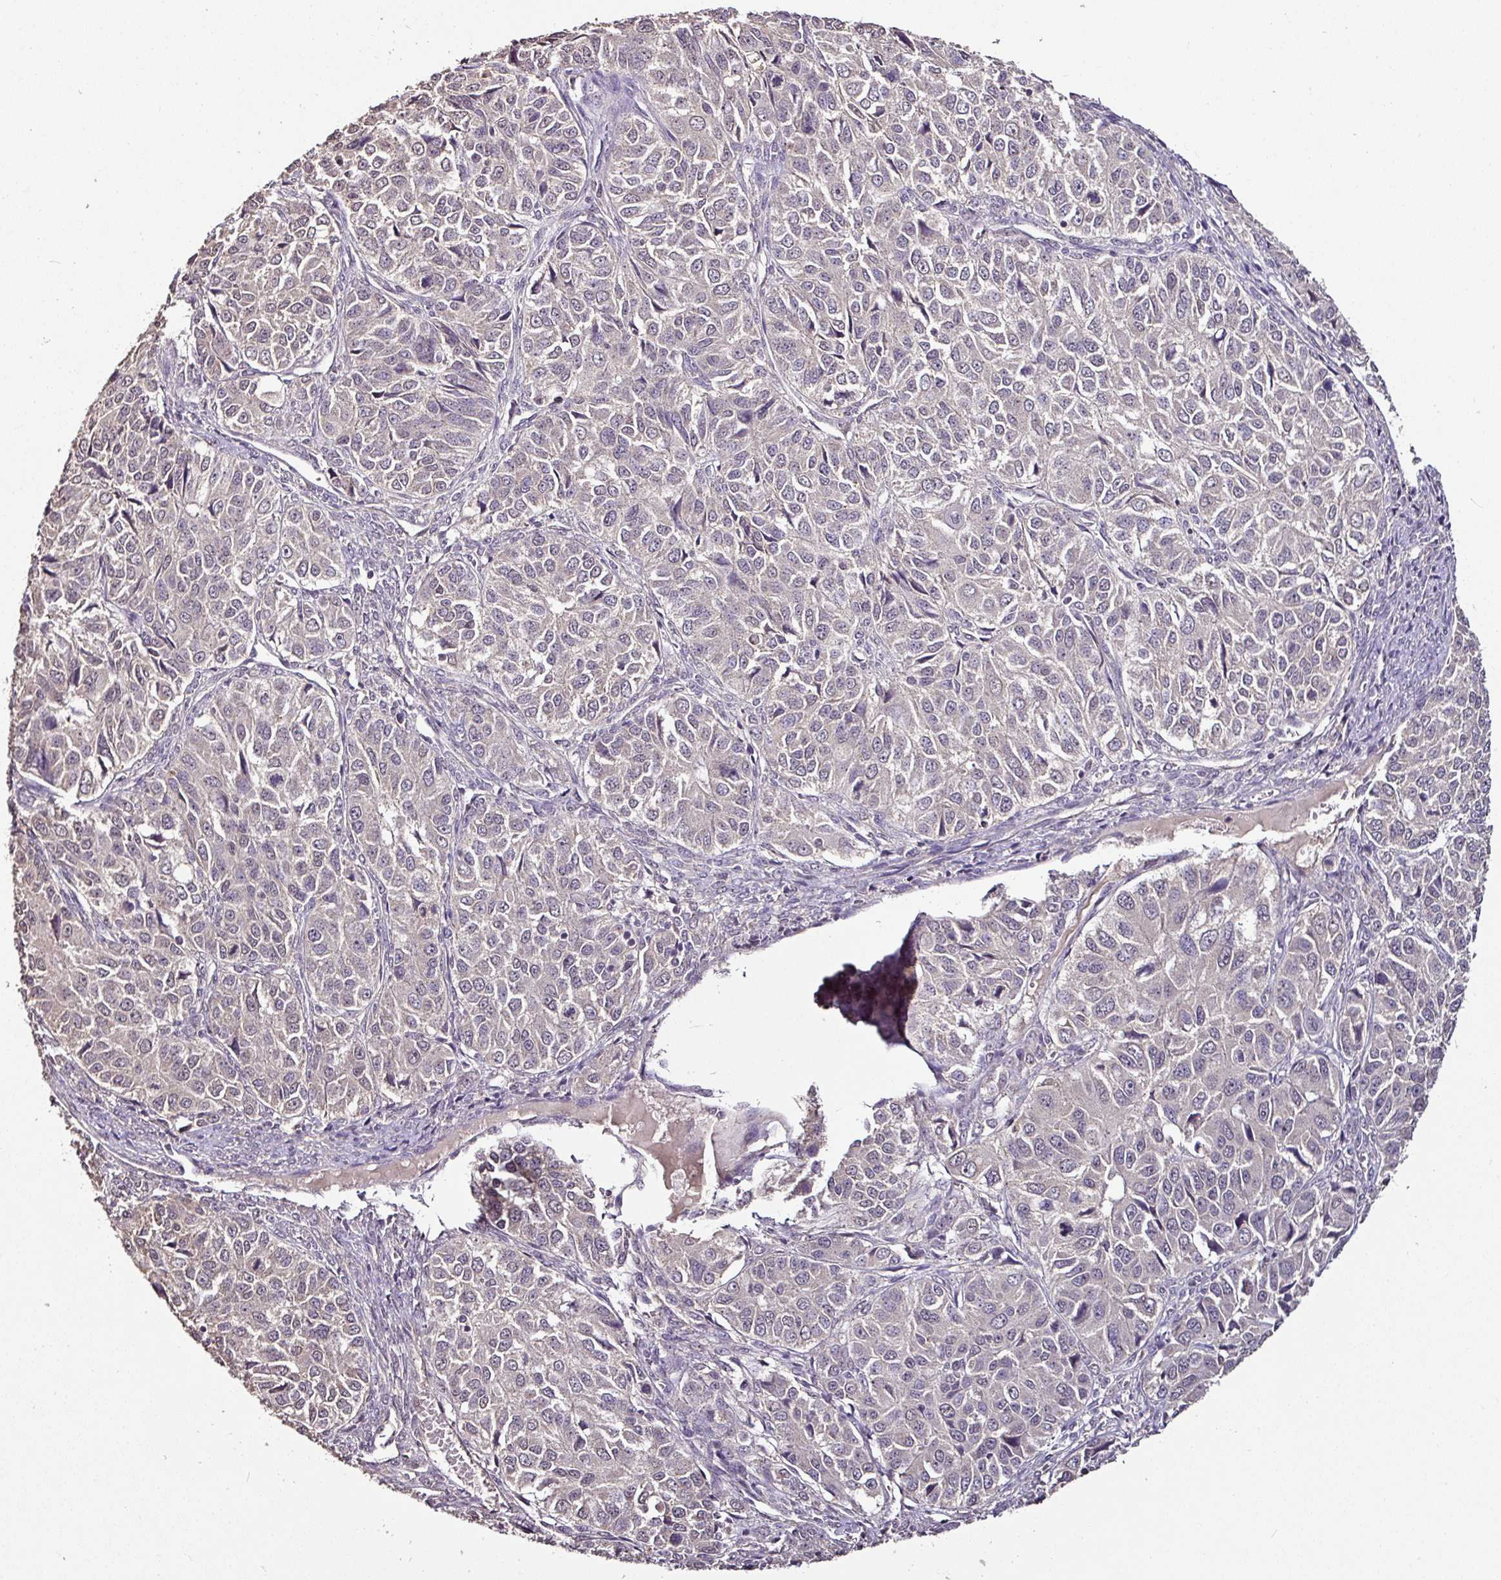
{"staining": {"intensity": "negative", "quantity": "none", "location": "none"}, "tissue": "ovarian cancer", "cell_type": "Tumor cells", "image_type": "cancer", "snomed": [{"axis": "morphology", "description": "Carcinoma, endometroid"}, {"axis": "topography", "description": "Ovary"}], "caption": "Immunohistochemistry histopathology image of endometroid carcinoma (ovarian) stained for a protein (brown), which reveals no positivity in tumor cells. The staining is performed using DAB brown chromogen with nuclei counter-stained in using hematoxylin.", "gene": "RPL38", "patient": {"sex": "female", "age": 51}}